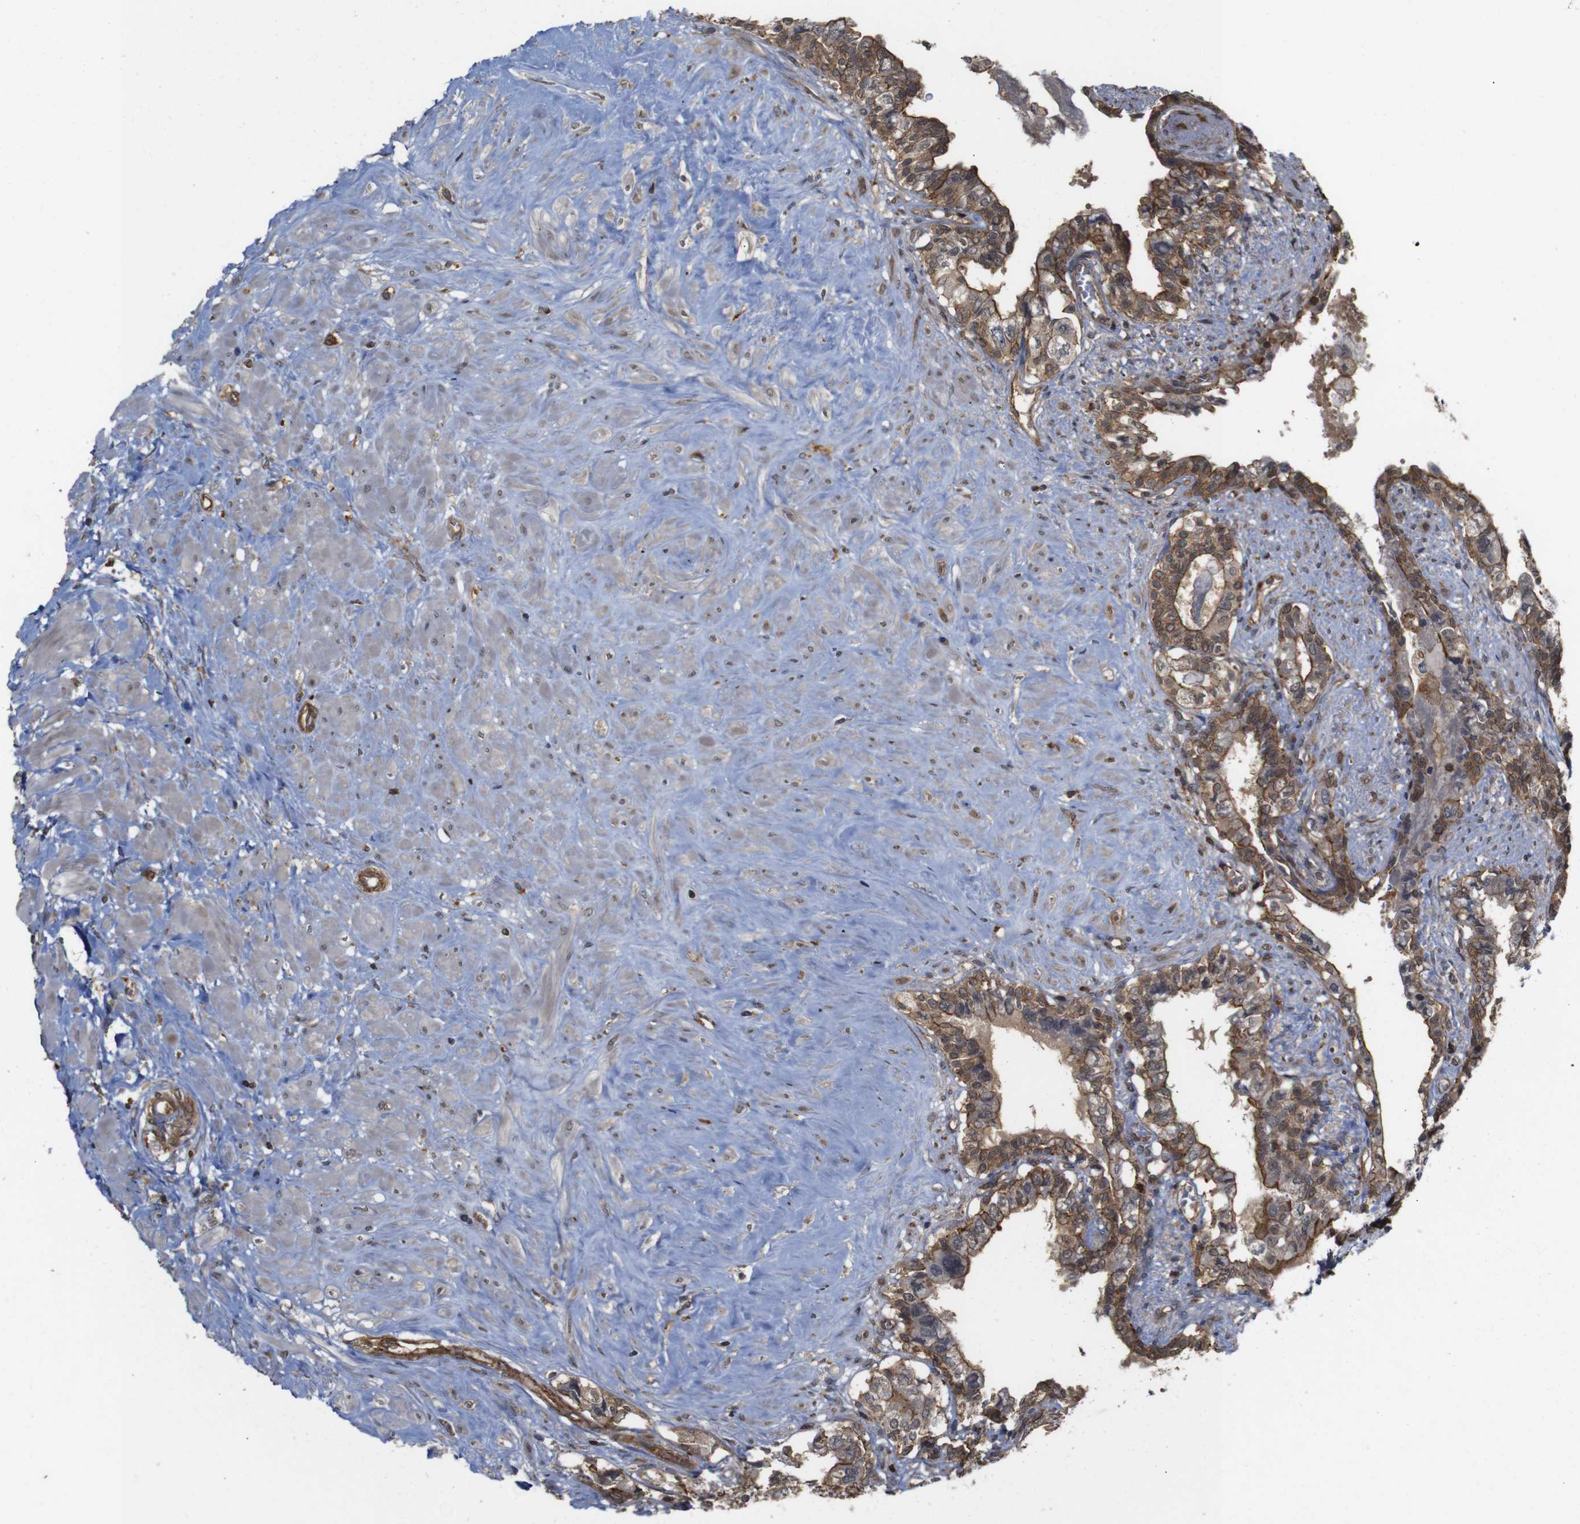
{"staining": {"intensity": "moderate", "quantity": ">75%", "location": "cytoplasmic/membranous"}, "tissue": "seminal vesicle", "cell_type": "Glandular cells", "image_type": "normal", "snomed": [{"axis": "morphology", "description": "Normal tissue, NOS"}, {"axis": "topography", "description": "Seminal veicle"}], "caption": "This photomicrograph reveals immunohistochemistry (IHC) staining of unremarkable seminal vesicle, with medium moderate cytoplasmic/membranous expression in about >75% of glandular cells.", "gene": "NANOS1", "patient": {"sex": "male", "age": 63}}